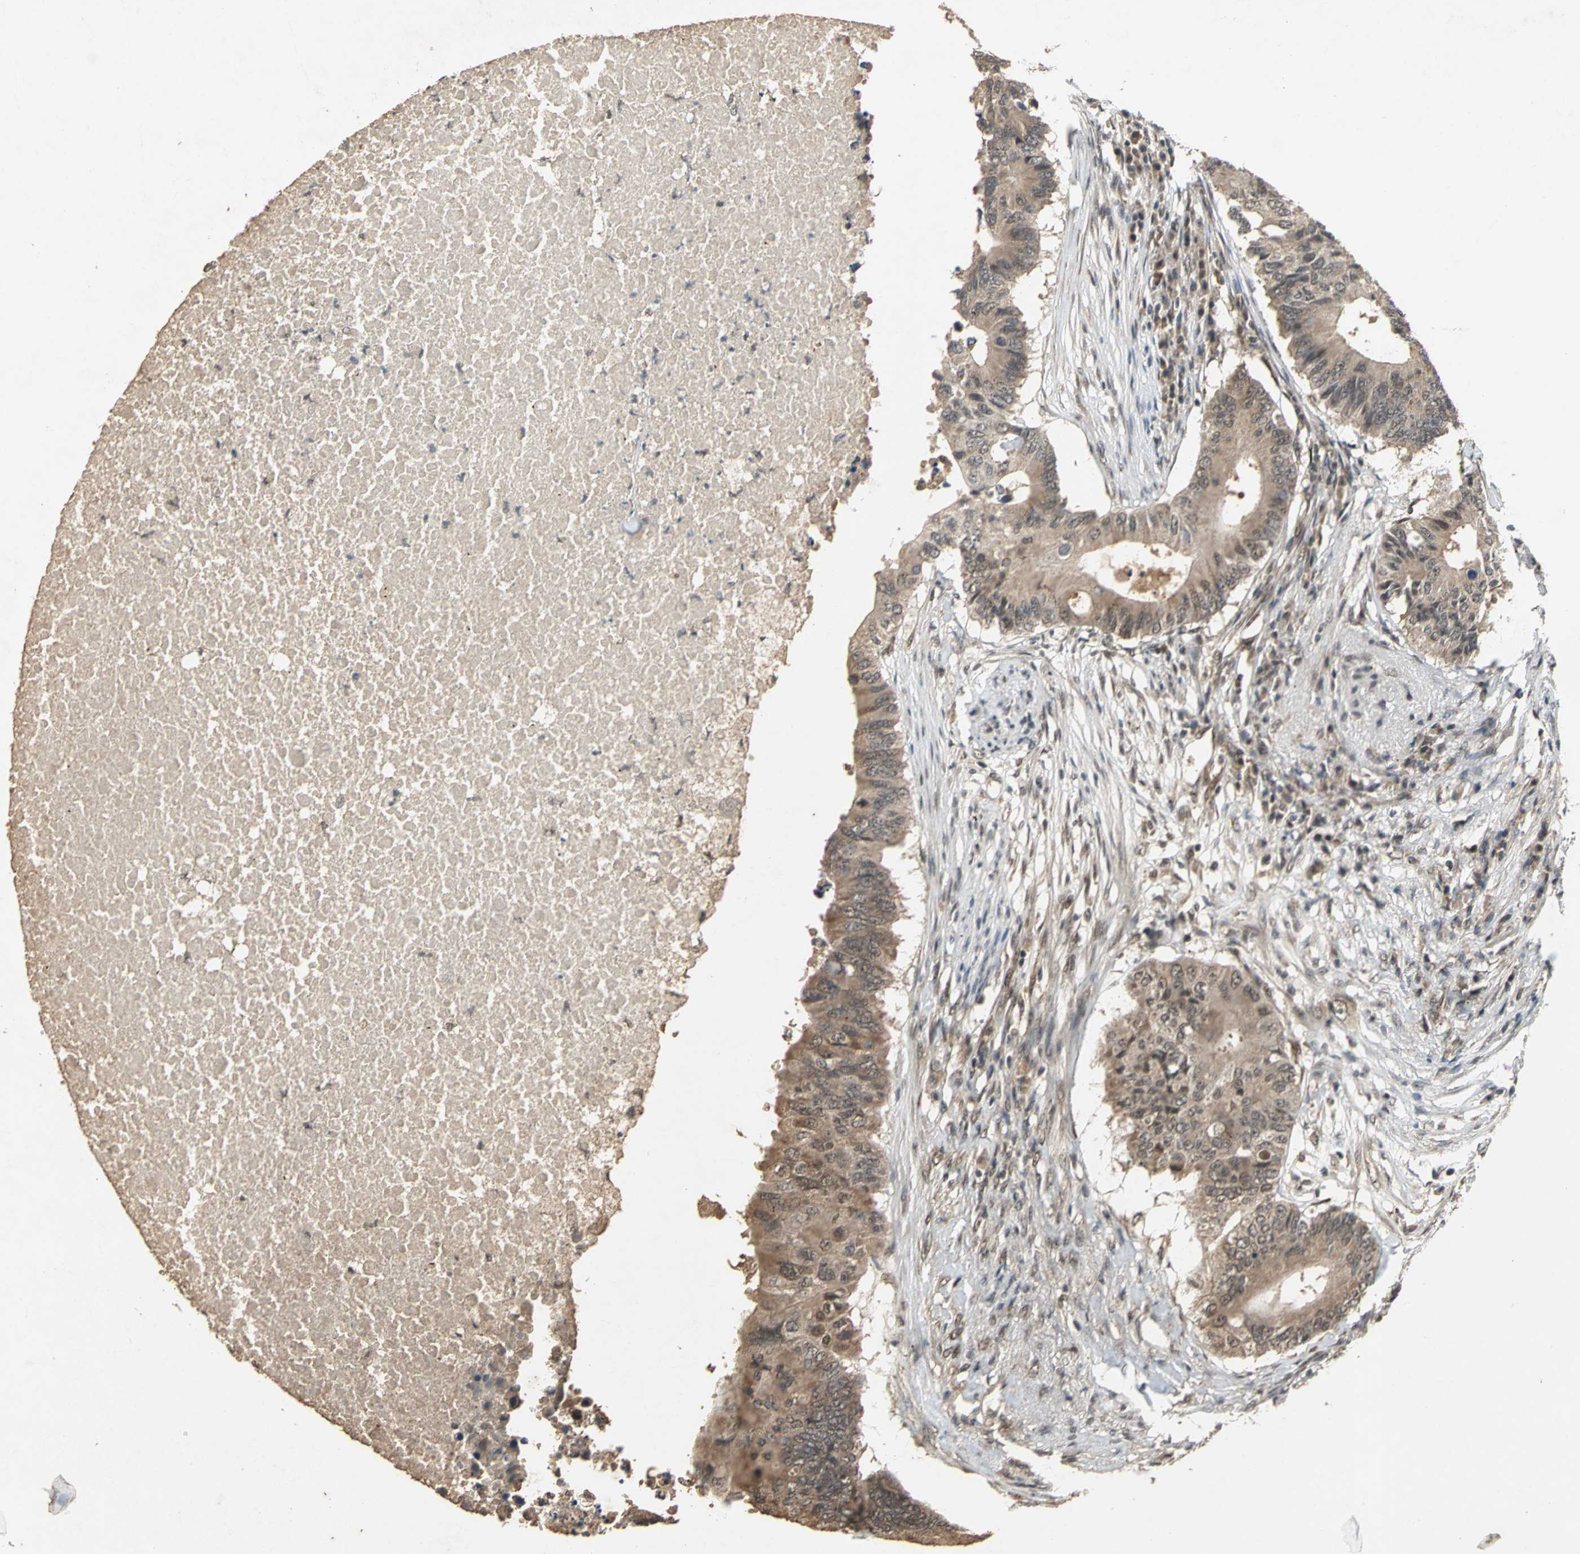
{"staining": {"intensity": "moderate", "quantity": "25%-75%", "location": "cytoplasmic/membranous"}, "tissue": "colorectal cancer", "cell_type": "Tumor cells", "image_type": "cancer", "snomed": [{"axis": "morphology", "description": "Adenocarcinoma, NOS"}, {"axis": "topography", "description": "Colon"}], "caption": "DAB immunohistochemical staining of colorectal adenocarcinoma reveals moderate cytoplasmic/membranous protein positivity in about 25%-75% of tumor cells.", "gene": "NOTCH3", "patient": {"sex": "male", "age": 71}}